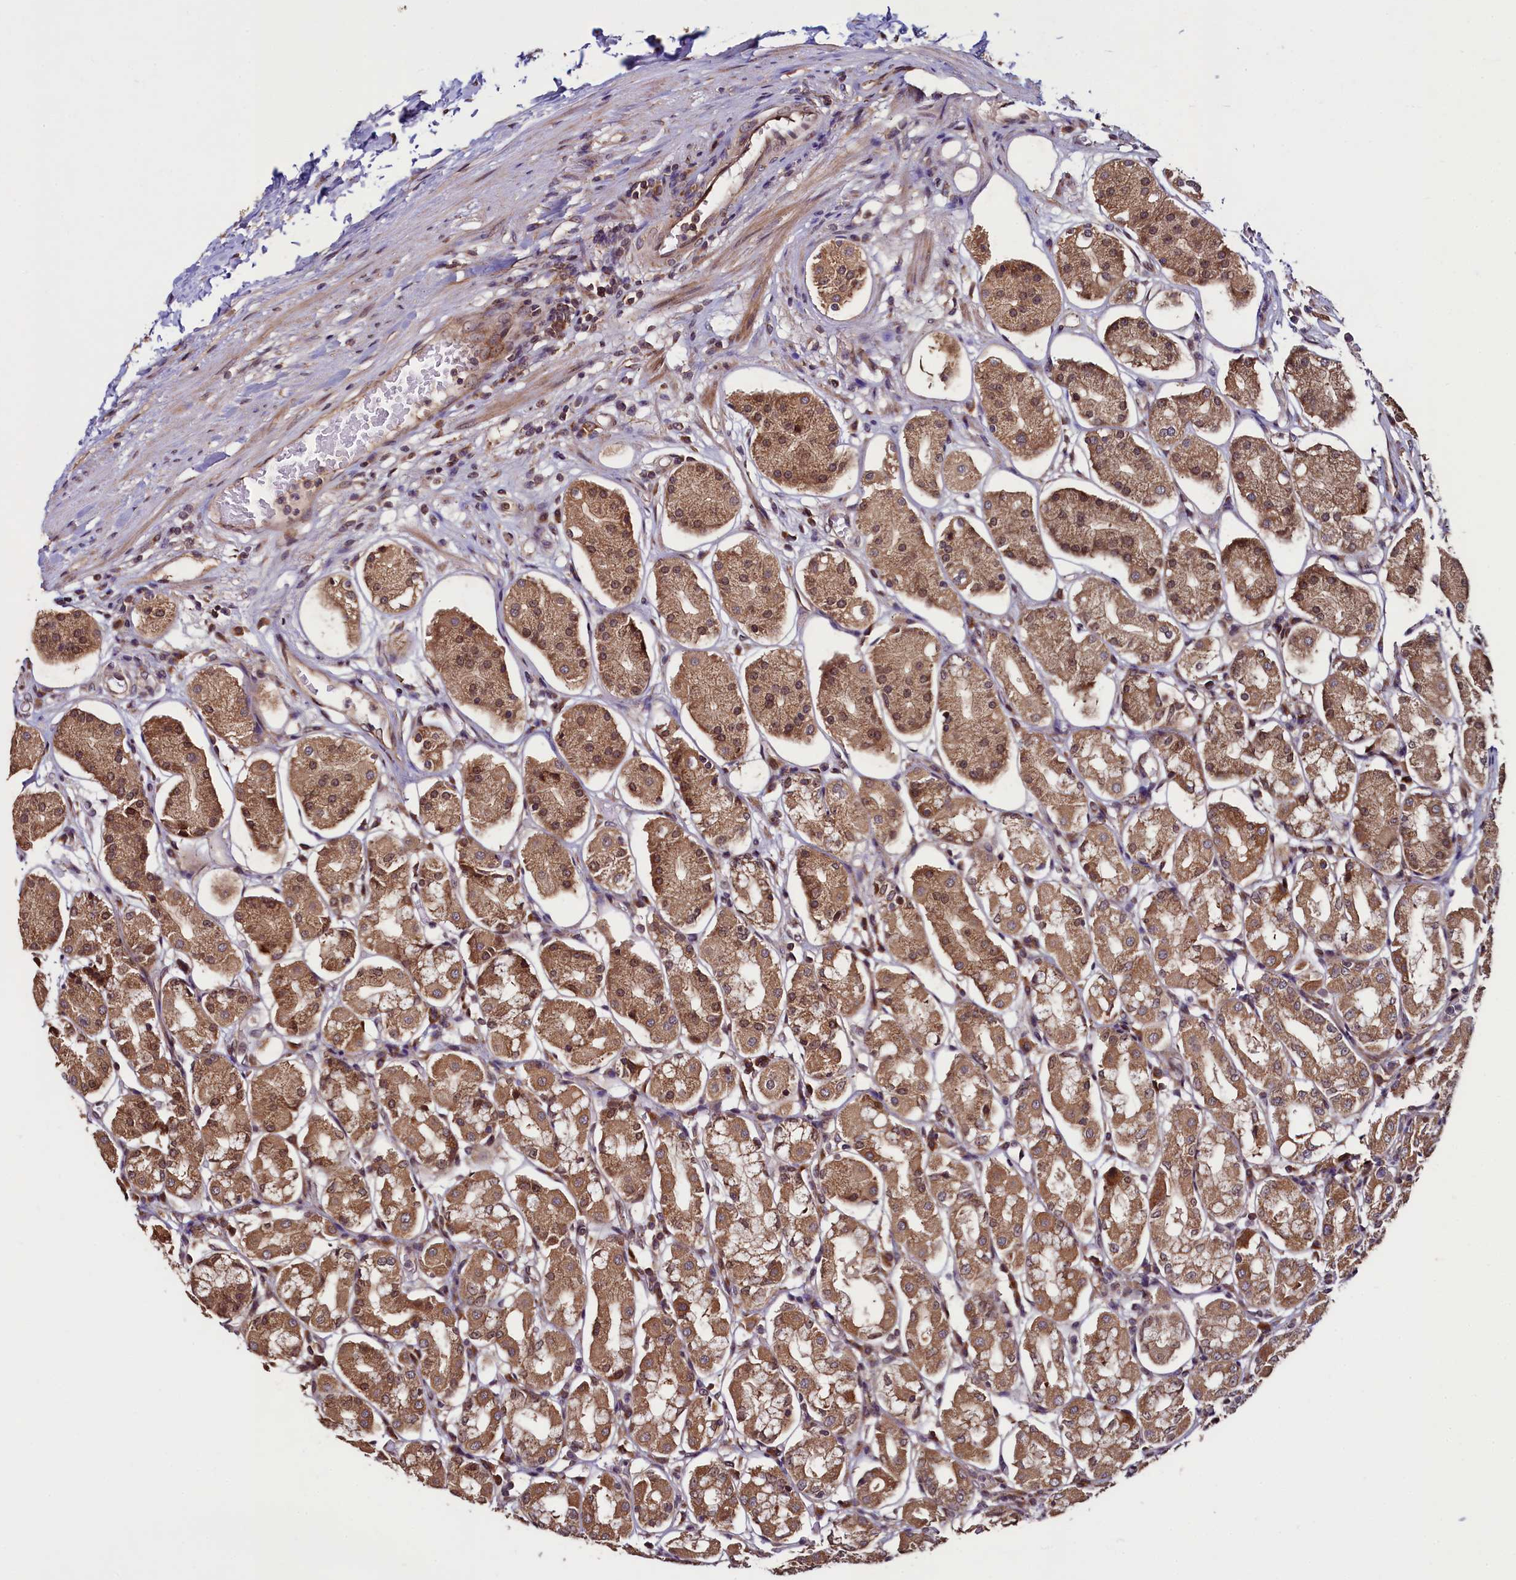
{"staining": {"intensity": "moderate", "quantity": ">75%", "location": "cytoplasmic/membranous,nuclear"}, "tissue": "stomach", "cell_type": "Glandular cells", "image_type": "normal", "snomed": [{"axis": "morphology", "description": "Normal tissue, NOS"}, {"axis": "topography", "description": "Stomach, lower"}], "caption": "Protein expression analysis of benign human stomach reveals moderate cytoplasmic/membranous,nuclear expression in about >75% of glandular cells.", "gene": "RBFA", "patient": {"sex": "female", "age": 56}}